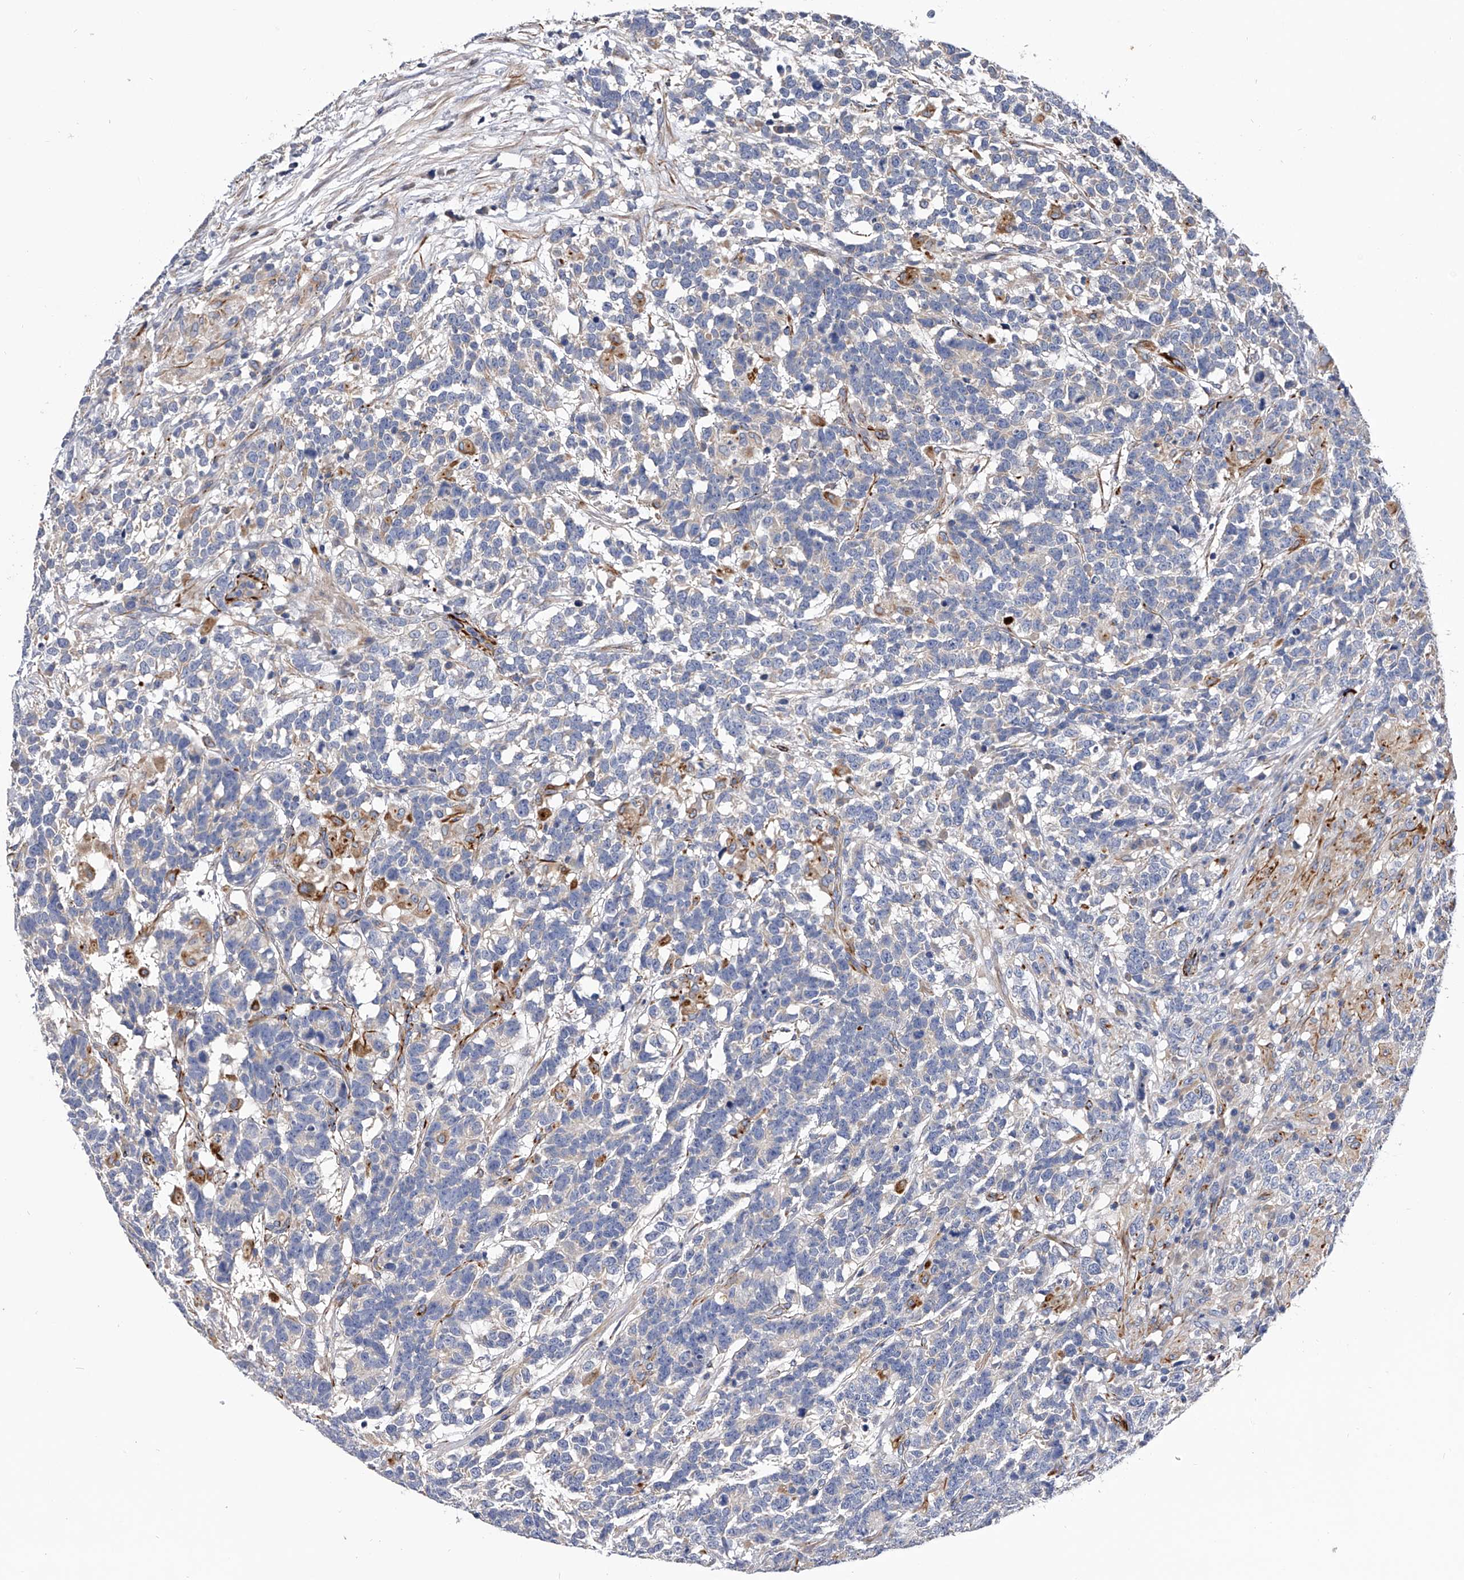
{"staining": {"intensity": "negative", "quantity": "none", "location": "none"}, "tissue": "testis cancer", "cell_type": "Tumor cells", "image_type": "cancer", "snomed": [{"axis": "morphology", "description": "Carcinoma, Embryonal, NOS"}, {"axis": "topography", "description": "Testis"}], "caption": "Immunohistochemical staining of testis cancer (embryonal carcinoma) displays no significant expression in tumor cells.", "gene": "EFCAB7", "patient": {"sex": "male", "age": 26}}